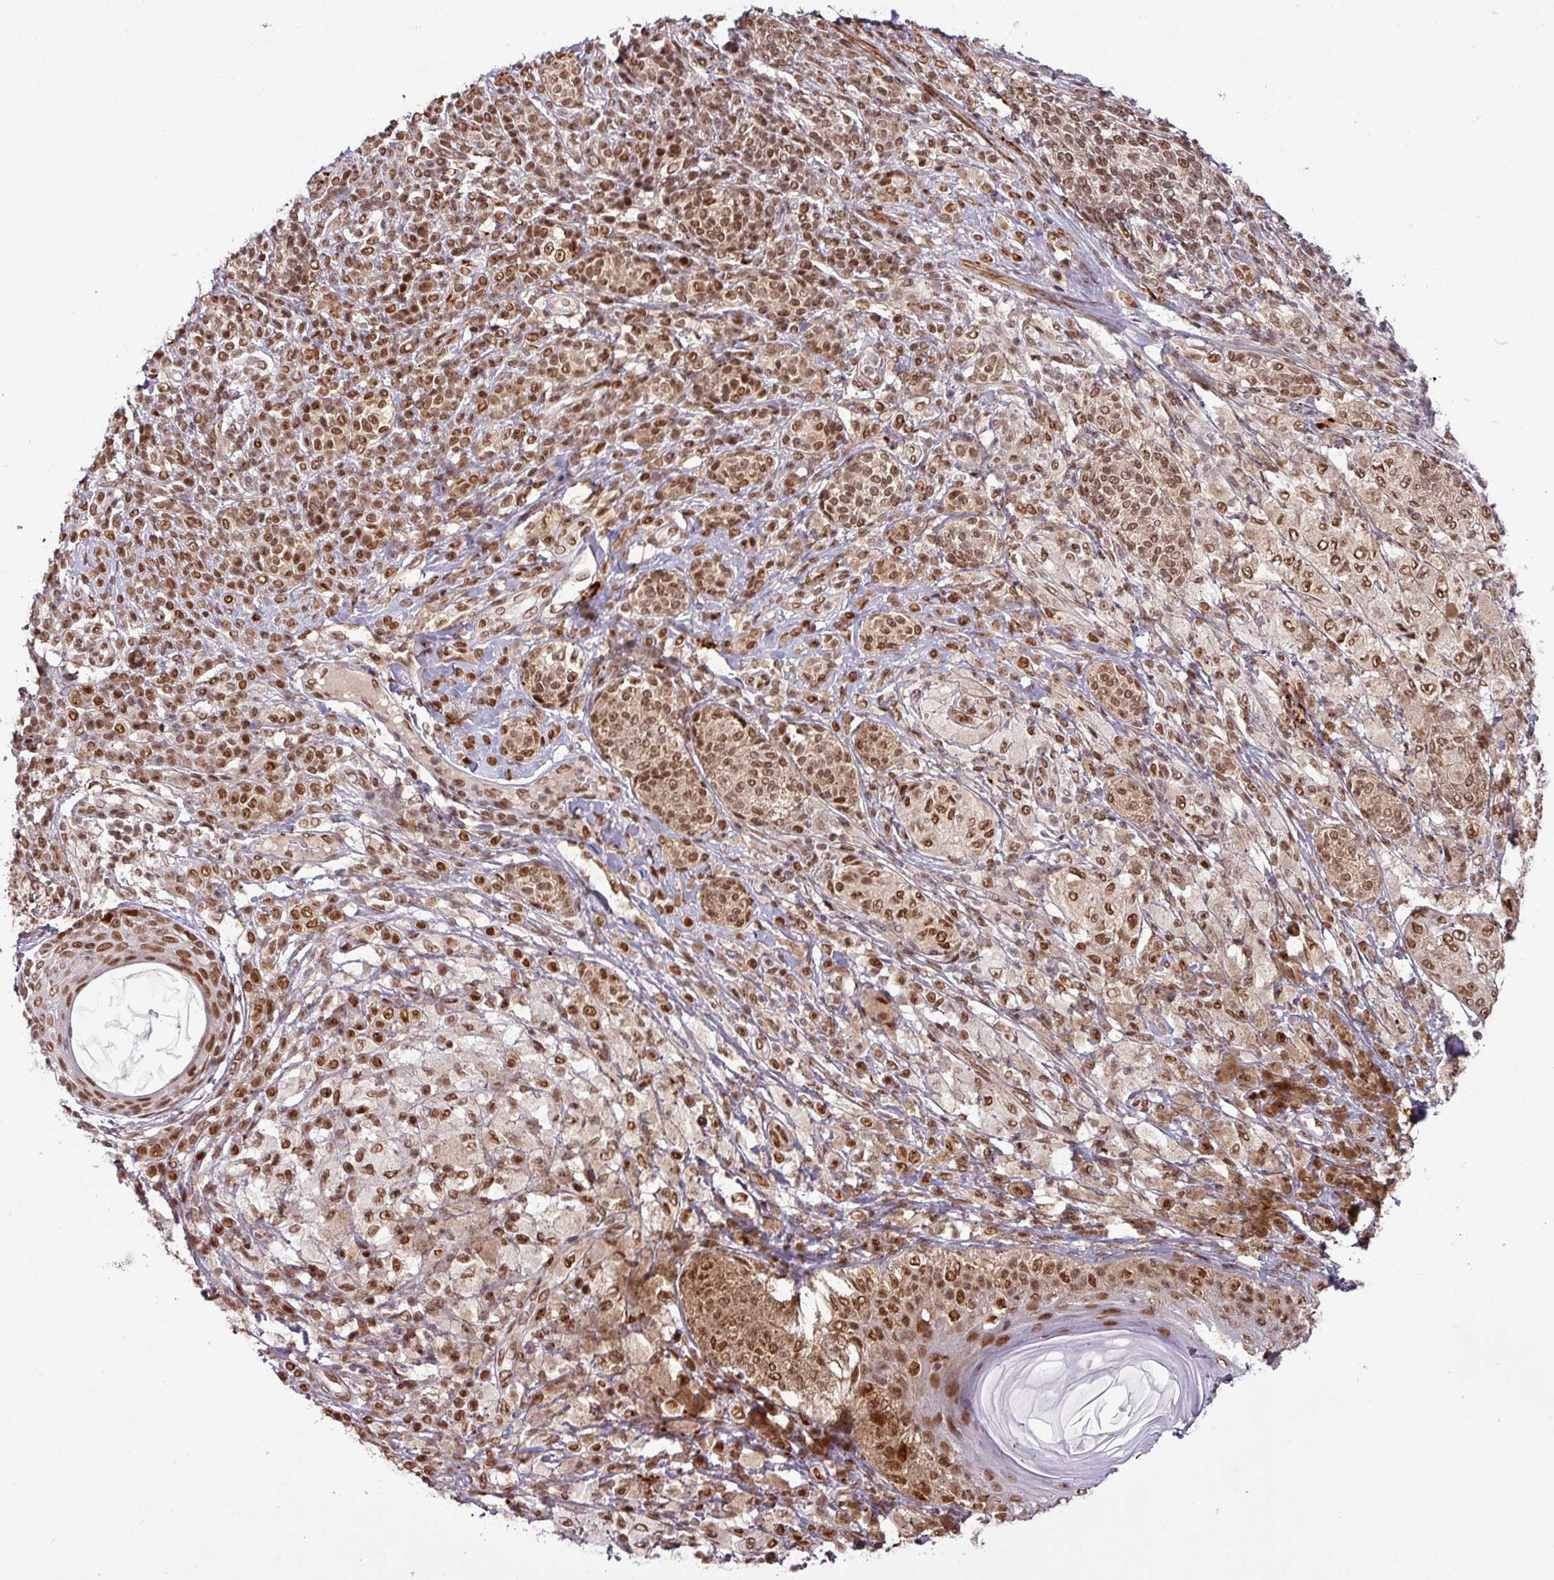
{"staining": {"intensity": "strong", "quantity": ">75%", "location": "nuclear"}, "tissue": "melanoma", "cell_type": "Tumor cells", "image_type": "cancer", "snomed": [{"axis": "morphology", "description": "Malignant melanoma, NOS"}, {"axis": "topography", "description": "Skin"}], "caption": "Immunohistochemical staining of human melanoma reveals high levels of strong nuclear protein staining in approximately >75% of tumor cells.", "gene": "SRSF2", "patient": {"sex": "male", "age": 42}}